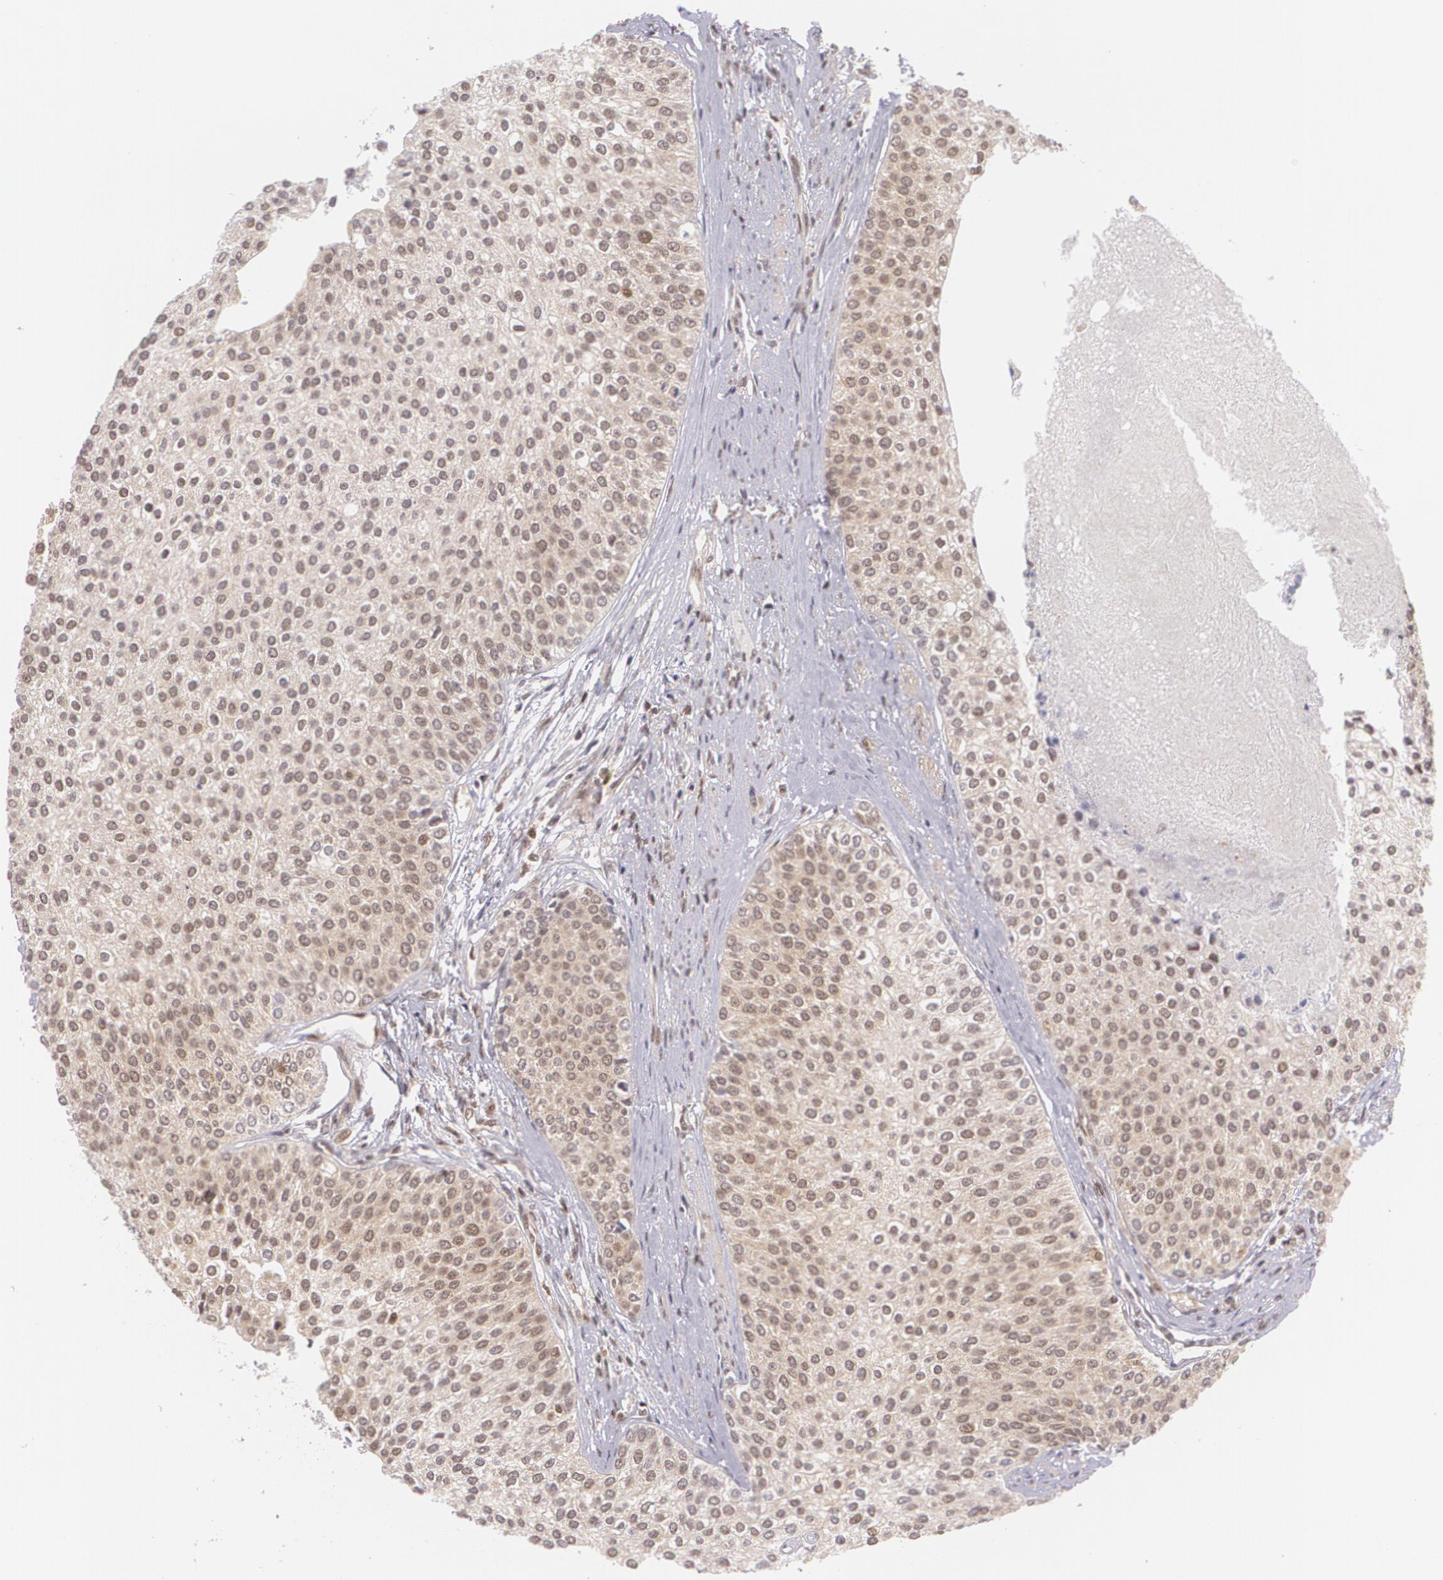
{"staining": {"intensity": "weak", "quantity": "25%-75%", "location": "cytoplasmic/membranous,nuclear"}, "tissue": "urothelial cancer", "cell_type": "Tumor cells", "image_type": "cancer", "snomed": [{"axis": "morphology", "description": "Urothelial carcinoma, Low grade"}, {"axis": "topography", "description": "Urinary bladder"}], "caption": "Tumor cells exhibit weak cytoplasmic/membranous and nuclear staining in about 25%-75% of cells in low-grade urothelial carcinoma.", "gene": "CUL2", "patient": {"sex": "female", "age": 73}}